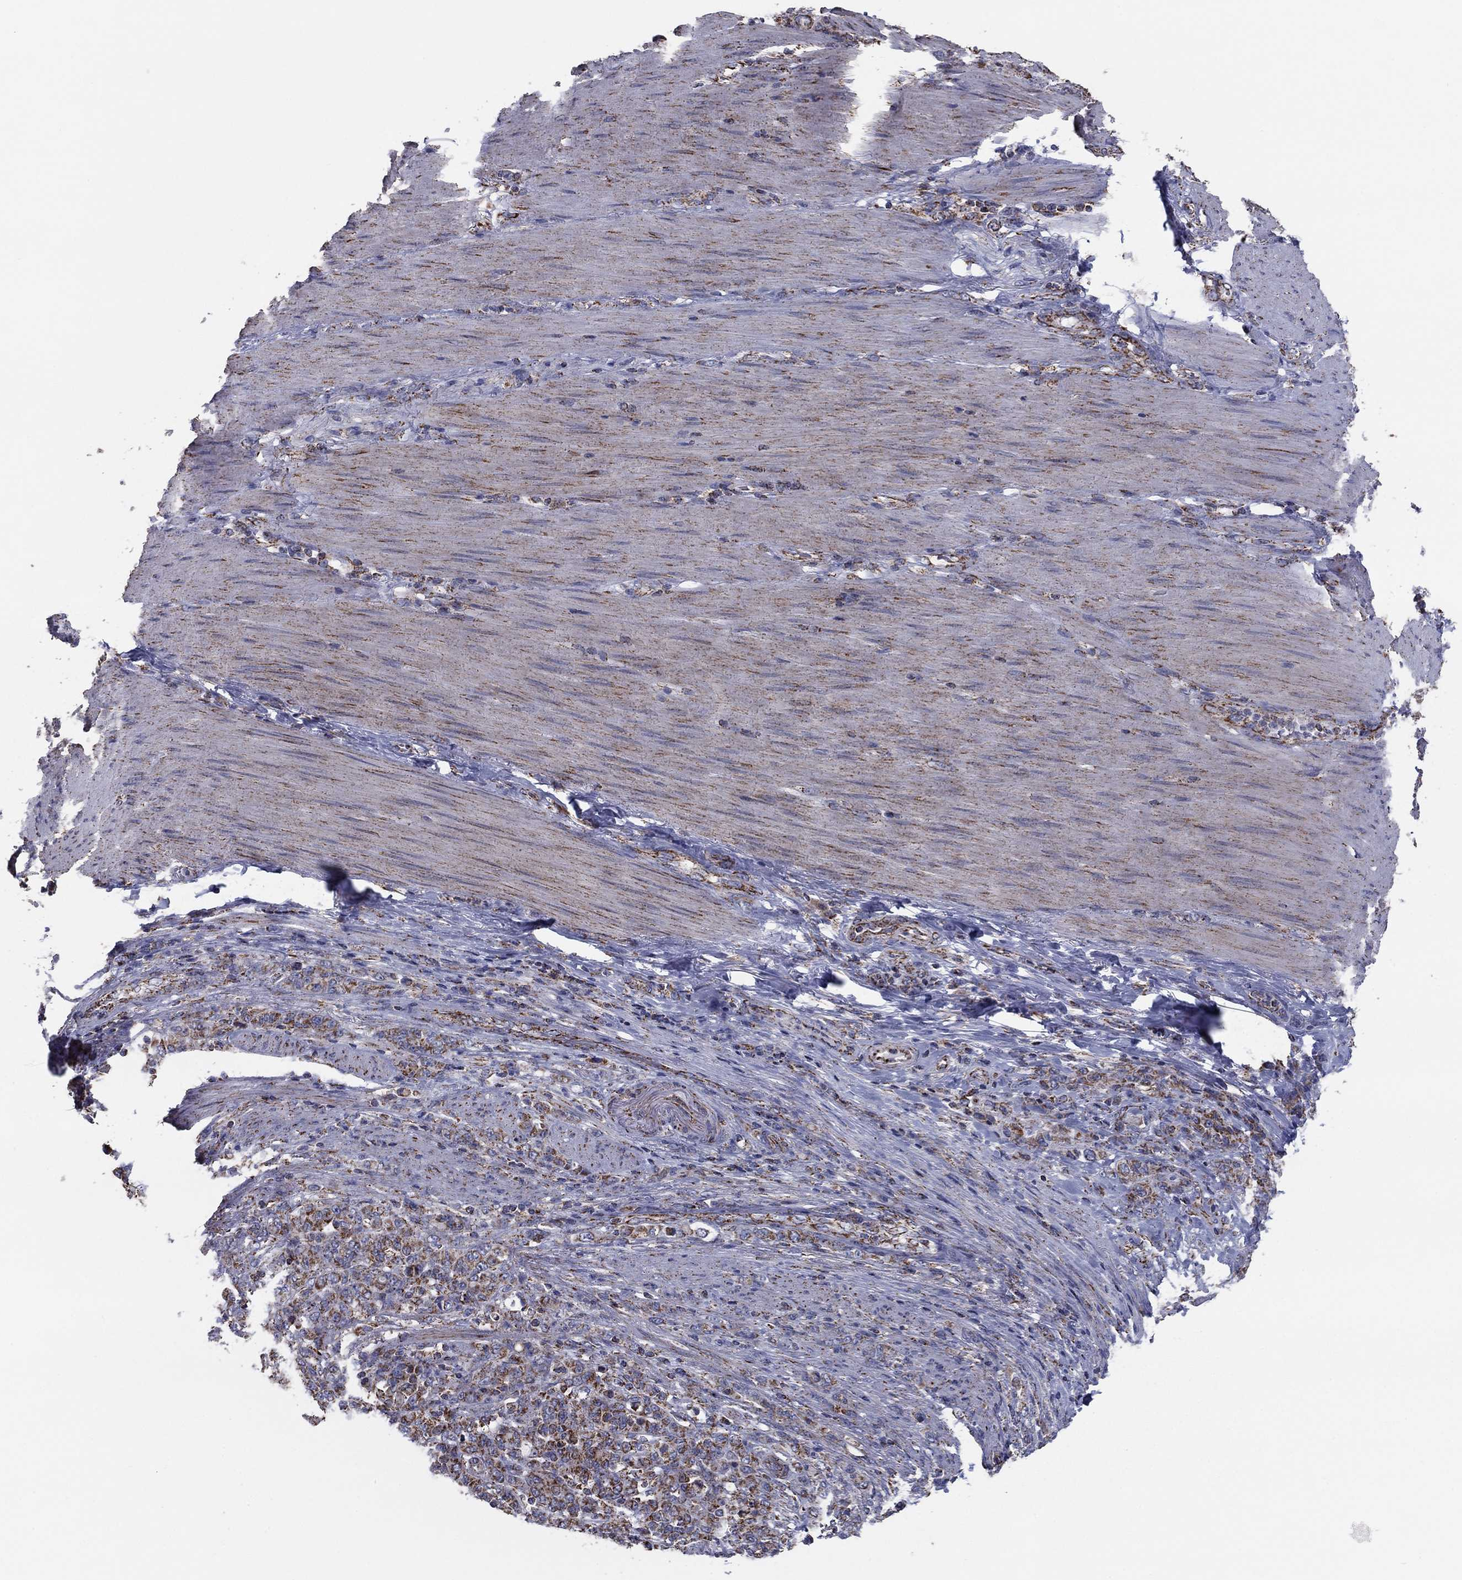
{"staining": {"intensity": "strong", "quantity": "25%-75%", "location": "cytoplasmic/membranous"}, "tissue": "stomach cancer", "cell_type": "Tumor cells", "image_type": "cancer", "snomed": [{"axis": "morphology", "description": "Normal tissue, NOS"}, {"axis": "morphology", "description": "Adenocarcinoma, NOS"}, {"axis": "topography", "description": "Stomach"}], "caption": "DAB (3,3'-diaminobenzidine) immunohistochemical staining of human stomach adenocarcinoma displays strong cytoplasmic/membranous protein staining in about 25%-75% of tumor cells.", "gene": "NDUFV1", "patient": {"sex": "female", "age": 79}}